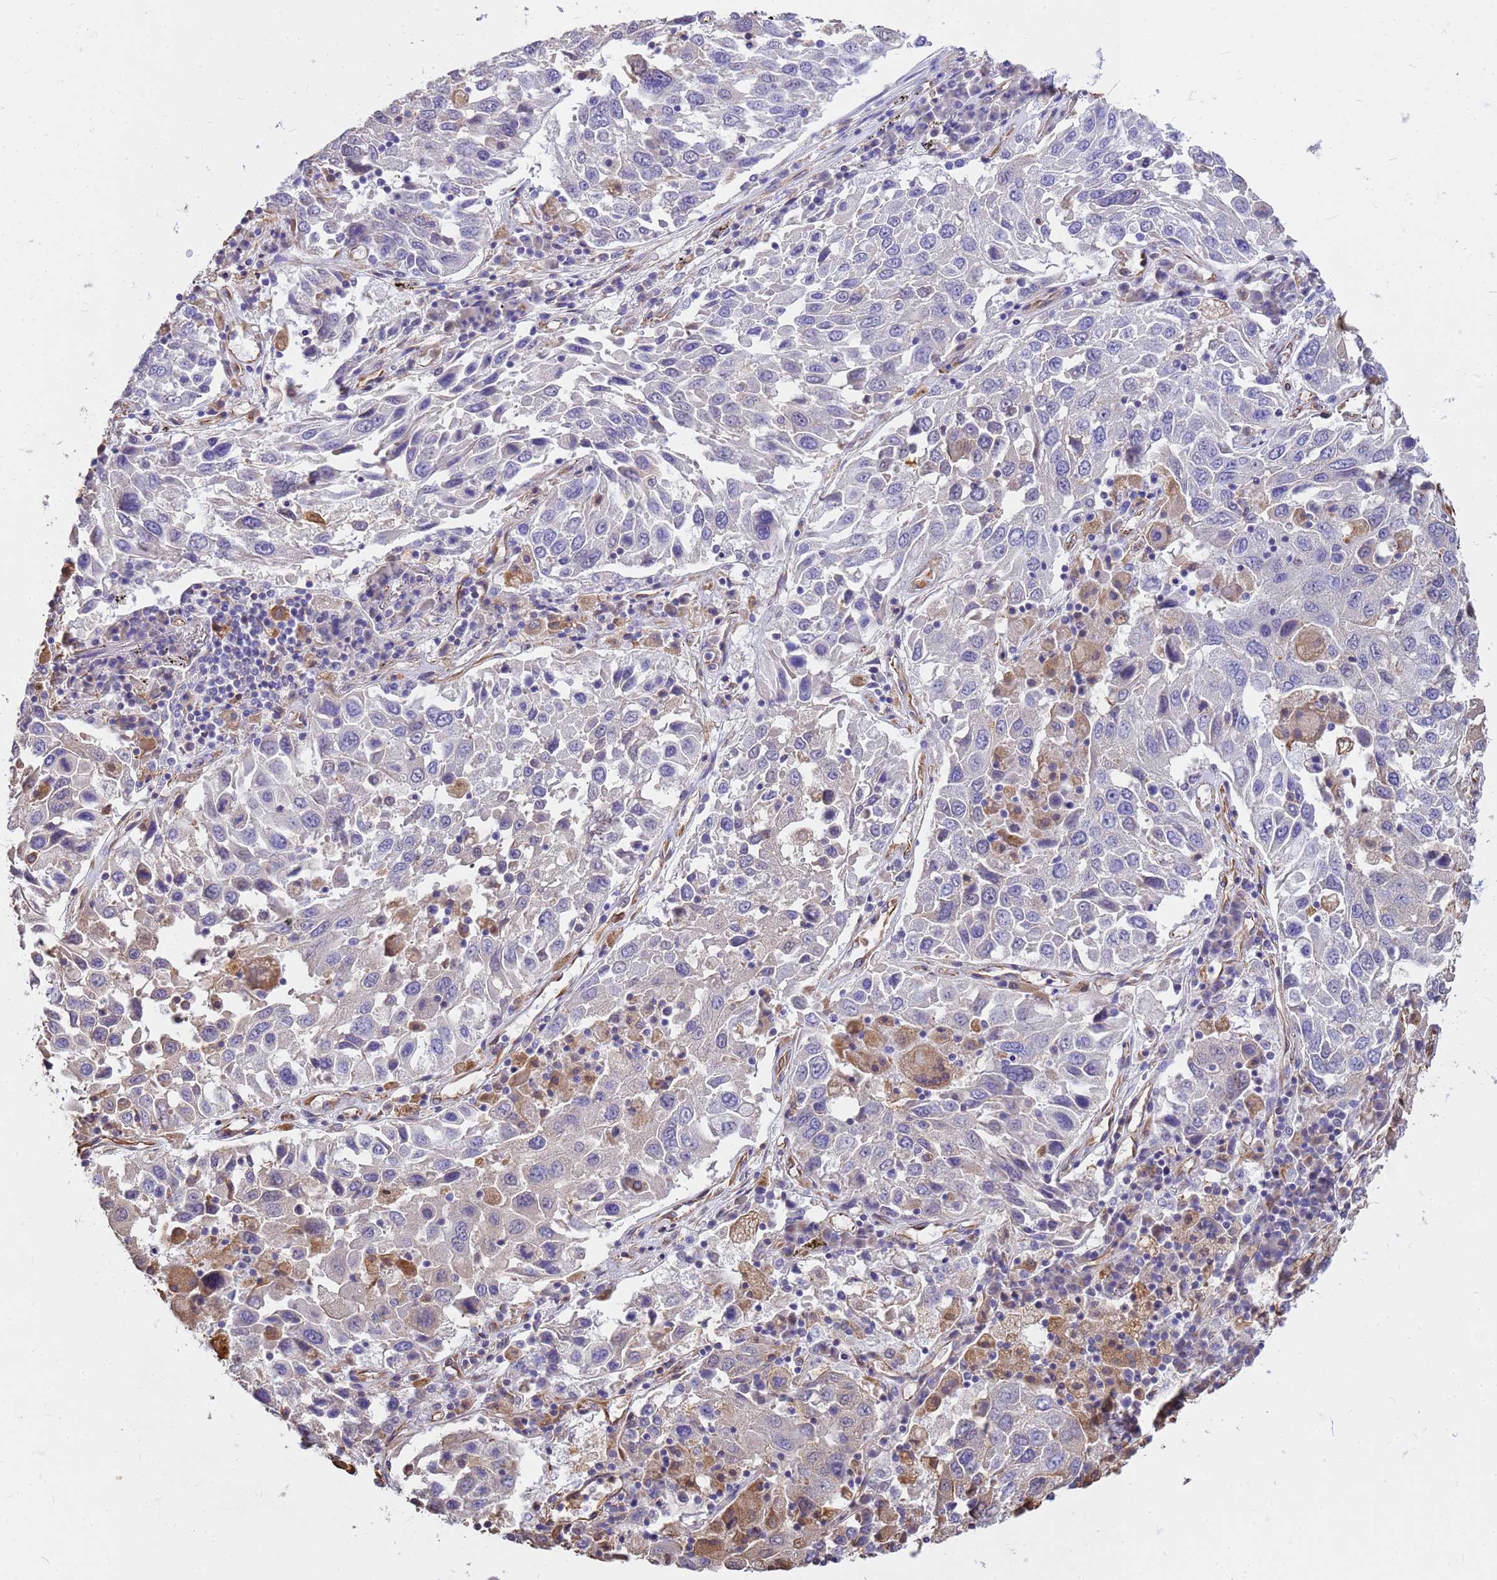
{"staining": {"intensity": "negative", "quantity": "none", "location": "none"}, "tissue": "lung cancer", "cell_type": "Tumor cells", "image_type": "cancer", "snomed": [{"axis": "morphology", "description": "Squamous cell carcinoma, NOS"}, {"axis": "topography", "description": "Lung"}], "caption": "Human lung squamous cell carcinoma stained for a protein using IHC demonstrates no positivity in tumor cells.", "gene": "TCEAL3", "patient": {"sex": "male", "age": 65}}